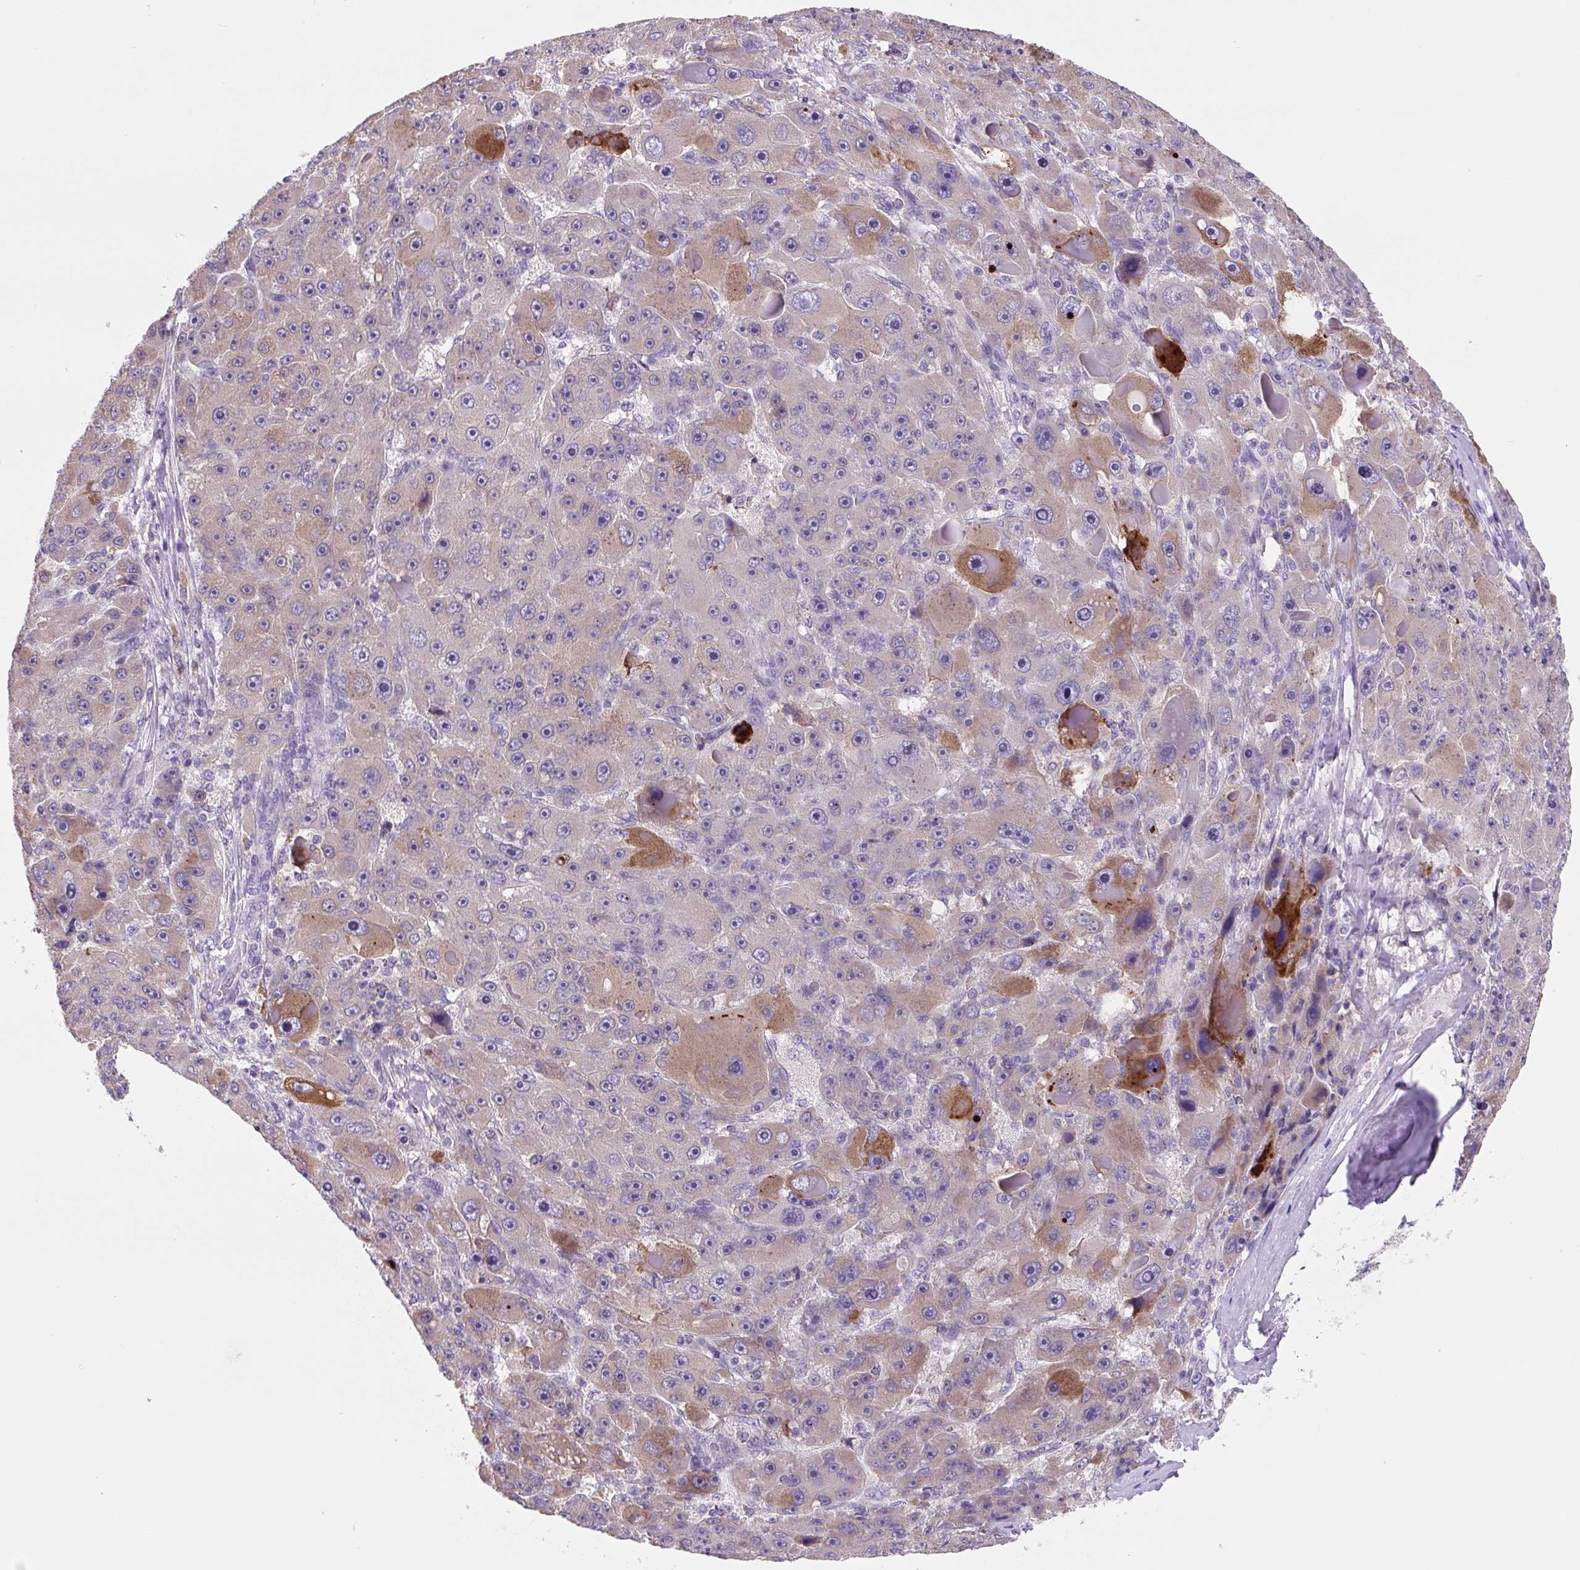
{"staining": {"intensity": "moderate", "quantity": "<25%", "location": "cytoplasmic/membranous"}, "tissue": "liver cancer", "cell_type": "Tumor cells", "image_type": "cancer", "snomed": [{"axis": "morphology", "description": "Carcinoma, Hepatocellular, NOS"}, {"axis": "topography", "description": "Liver"}], "caption": "Approximately <25% of tumor cells in hepatocellular carcinoma (liver) reveal moderate cytoplasmic/membranous protein staining as visualized by brown immunohistochemical staining.", "gene": "FZD5", "patient": {"sex": "male", "age": 76}}